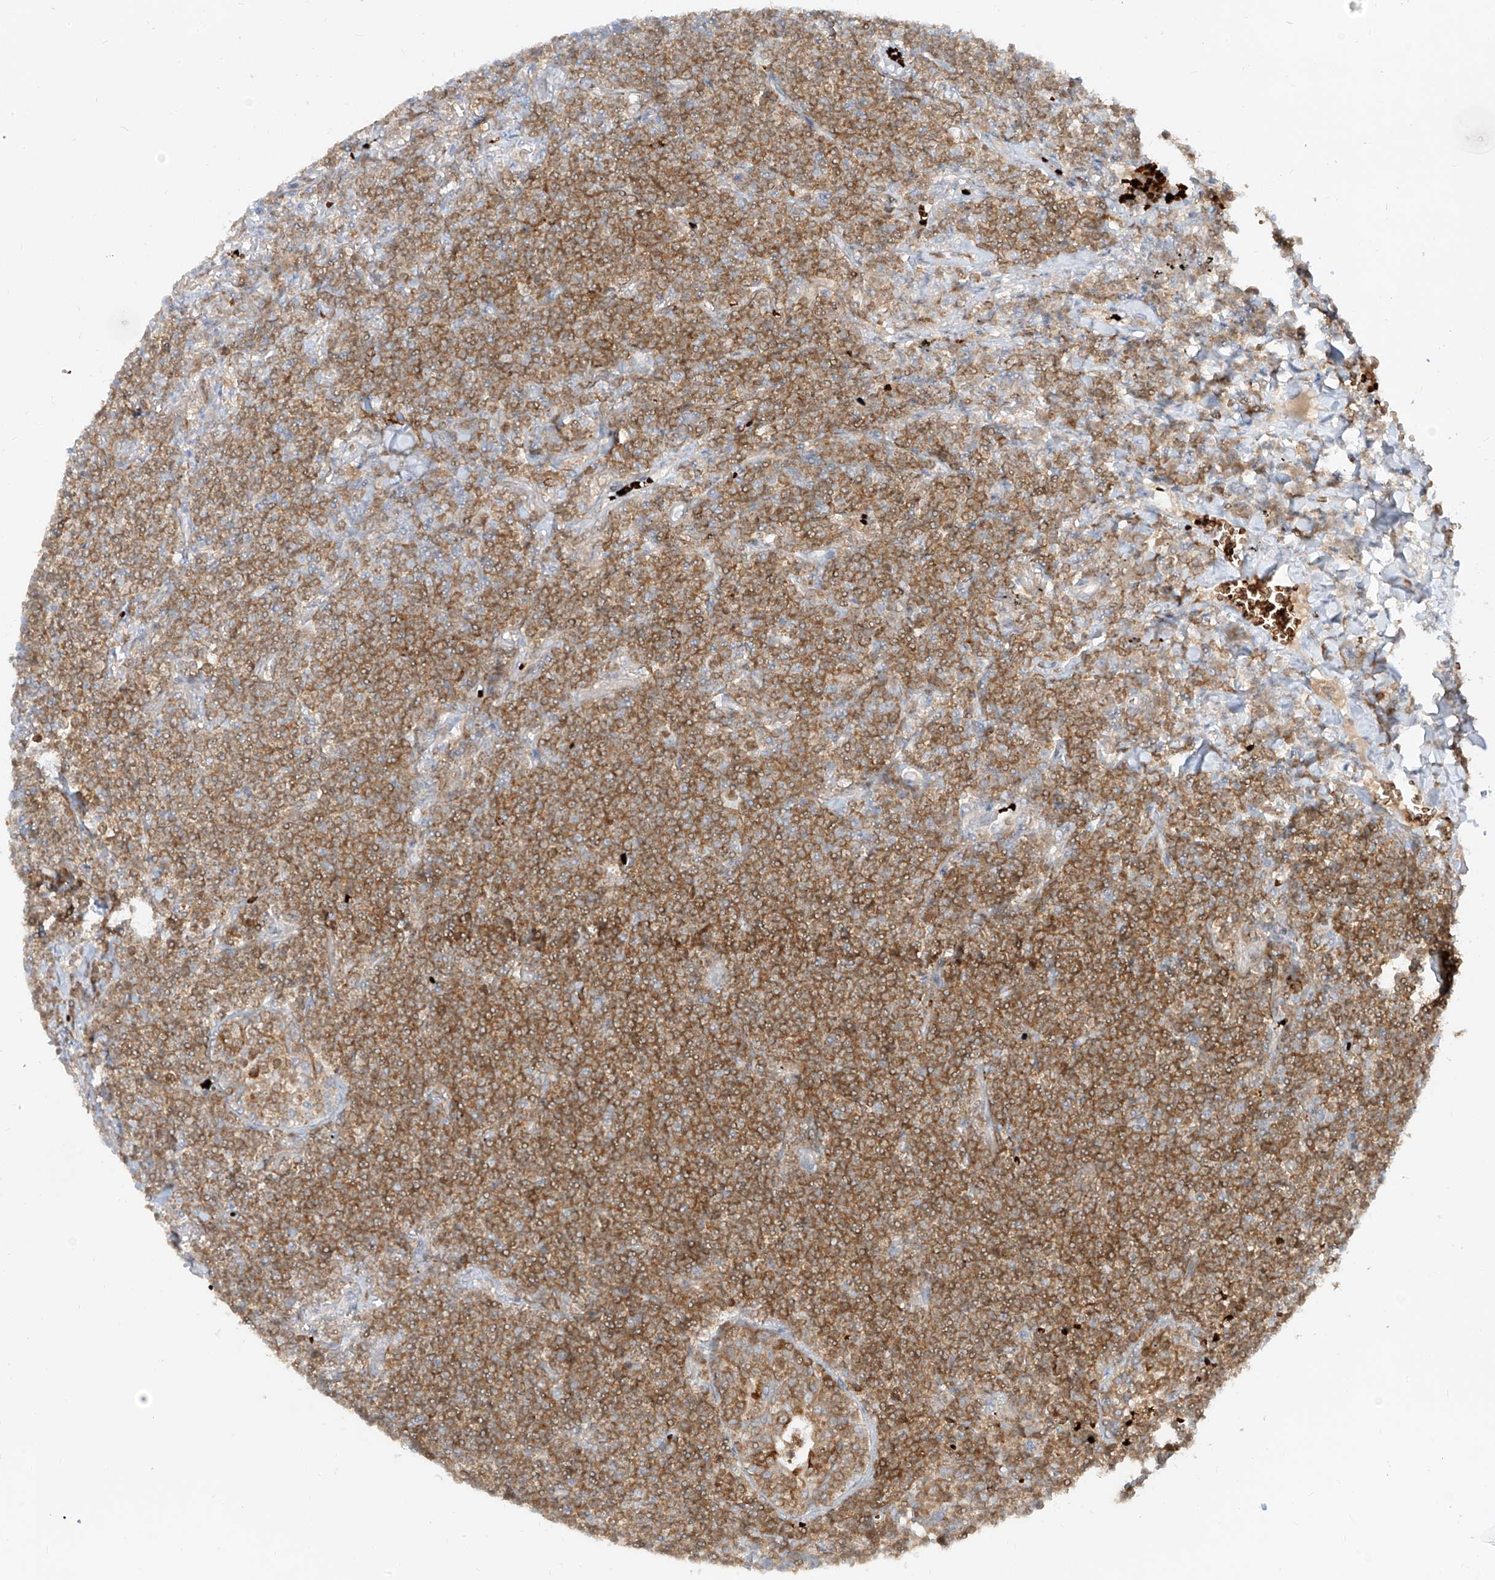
{"staining": {"intensity": "moderate", "quantity": "25%-75%", "location": "cytoplasmic/membranous"}, "tissue": "lymphoma", "cell_type": "Tumor cells", "image_type": "cancer", "snomed": [{"axis": "morphology", "description": "Malignant lymphoma, non-Hodgkin's type, Low grade"}, {"axis": "topography", "description": "Lung"}], "caption": "Immunohistochemical staining of malignant lymphoma, non-Hodgkin's type (low-grade) shows medium levels of moderate cytoplasmic/membranous protein staining in about 25%-75% of tumor cells.", "gene": "FGD2", "patient": {"sex": "female", "age": 71}}